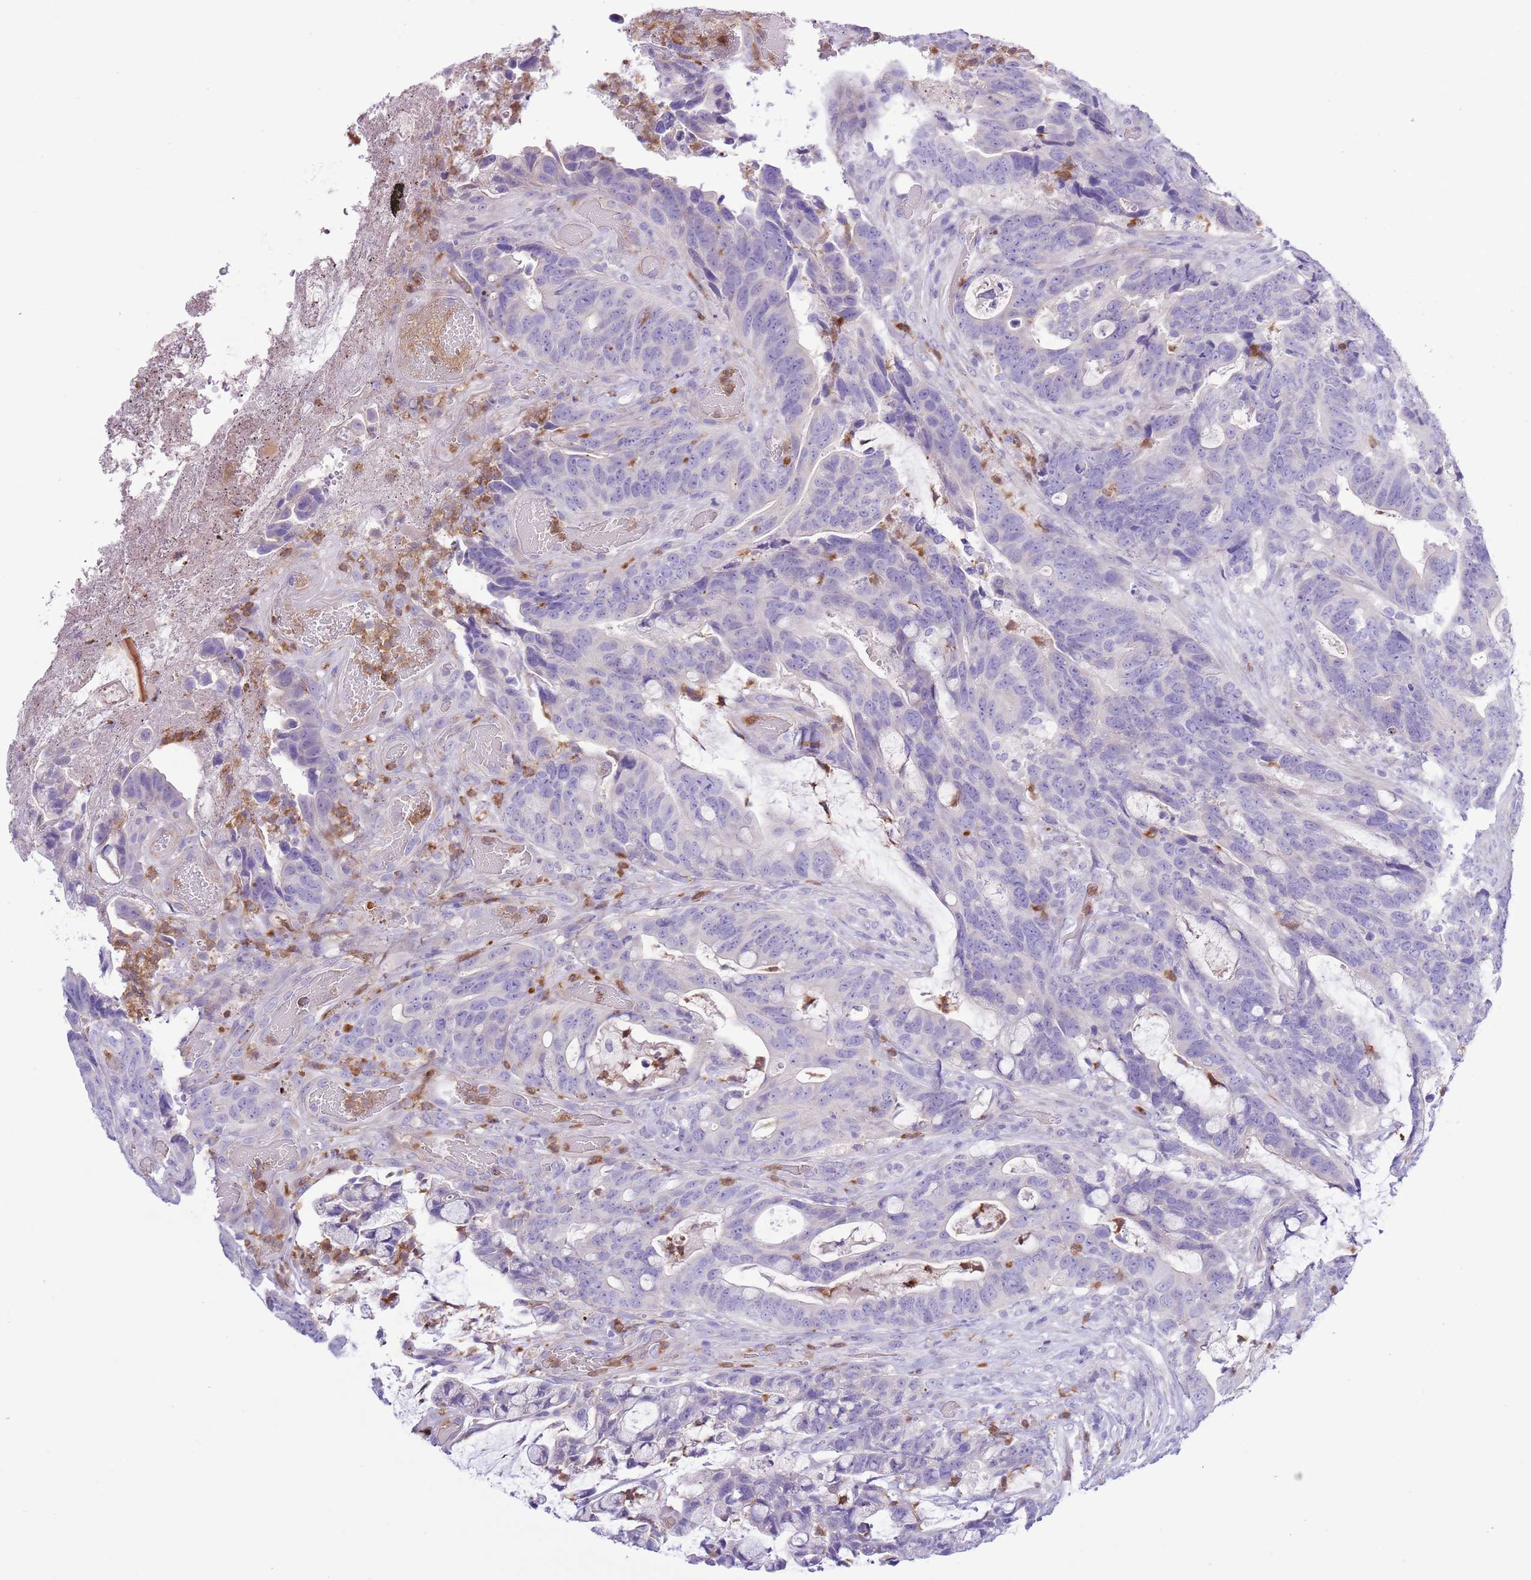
{"staining": {"intensity": "negative", "quantity": "none", "location": "none"}, "tissue": "colorectal cancer", "cell_type": "Tumor cells", "image_type": "cancer", "snomed": [{"axis": "morphology", "description": "Adenocarcinoma, NOS"}, {"axis": "topography", "description": "Colon"}], "caption": "Protein analysis of colorectal cancer shows no significant positivity in tumor cells.", "gene": "OR6M1", "patient": {"sex": "female", "age": 82}}